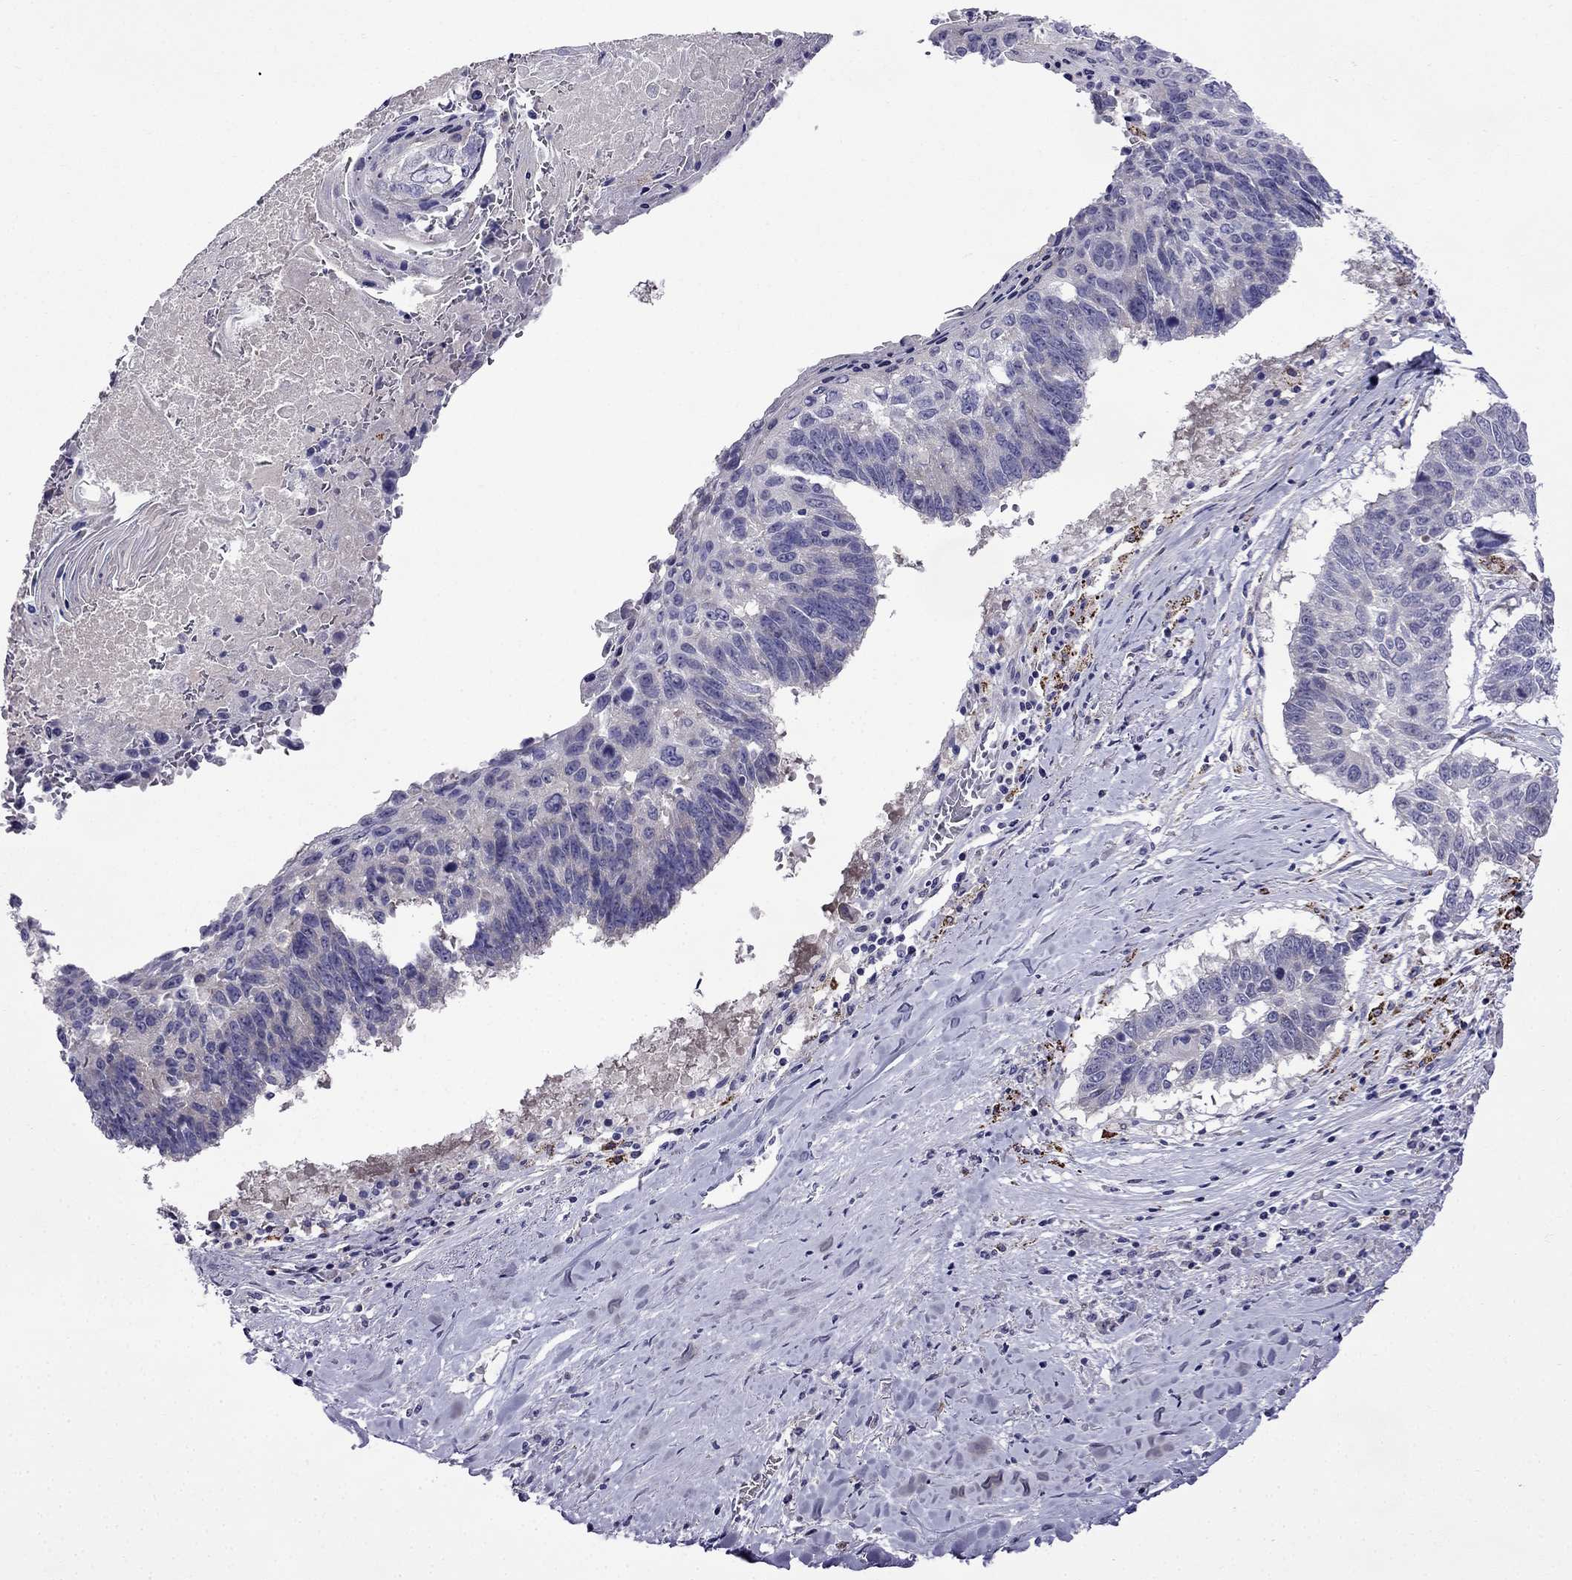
{"staining": {"intensity": "negative", "quantity": "none", "location": "none"}, "tissue": "lung cancer", "cell_type": "Tumor cells", "image_type": "cancer", "snomed": [{"axis": "morphology", "description": "Squamous cell carcinoma, NOS"}, {"axis": "topography", "description": "Lung"}], "caption": "Image shows no protein expression in tumor cells of lung cancer (squamous cell carcinoma) tissue. (Brightfield microscopy of DAB IHC at high magnification).", "gene": "PI16", "patient": {"sex": "male", "age": 73}}